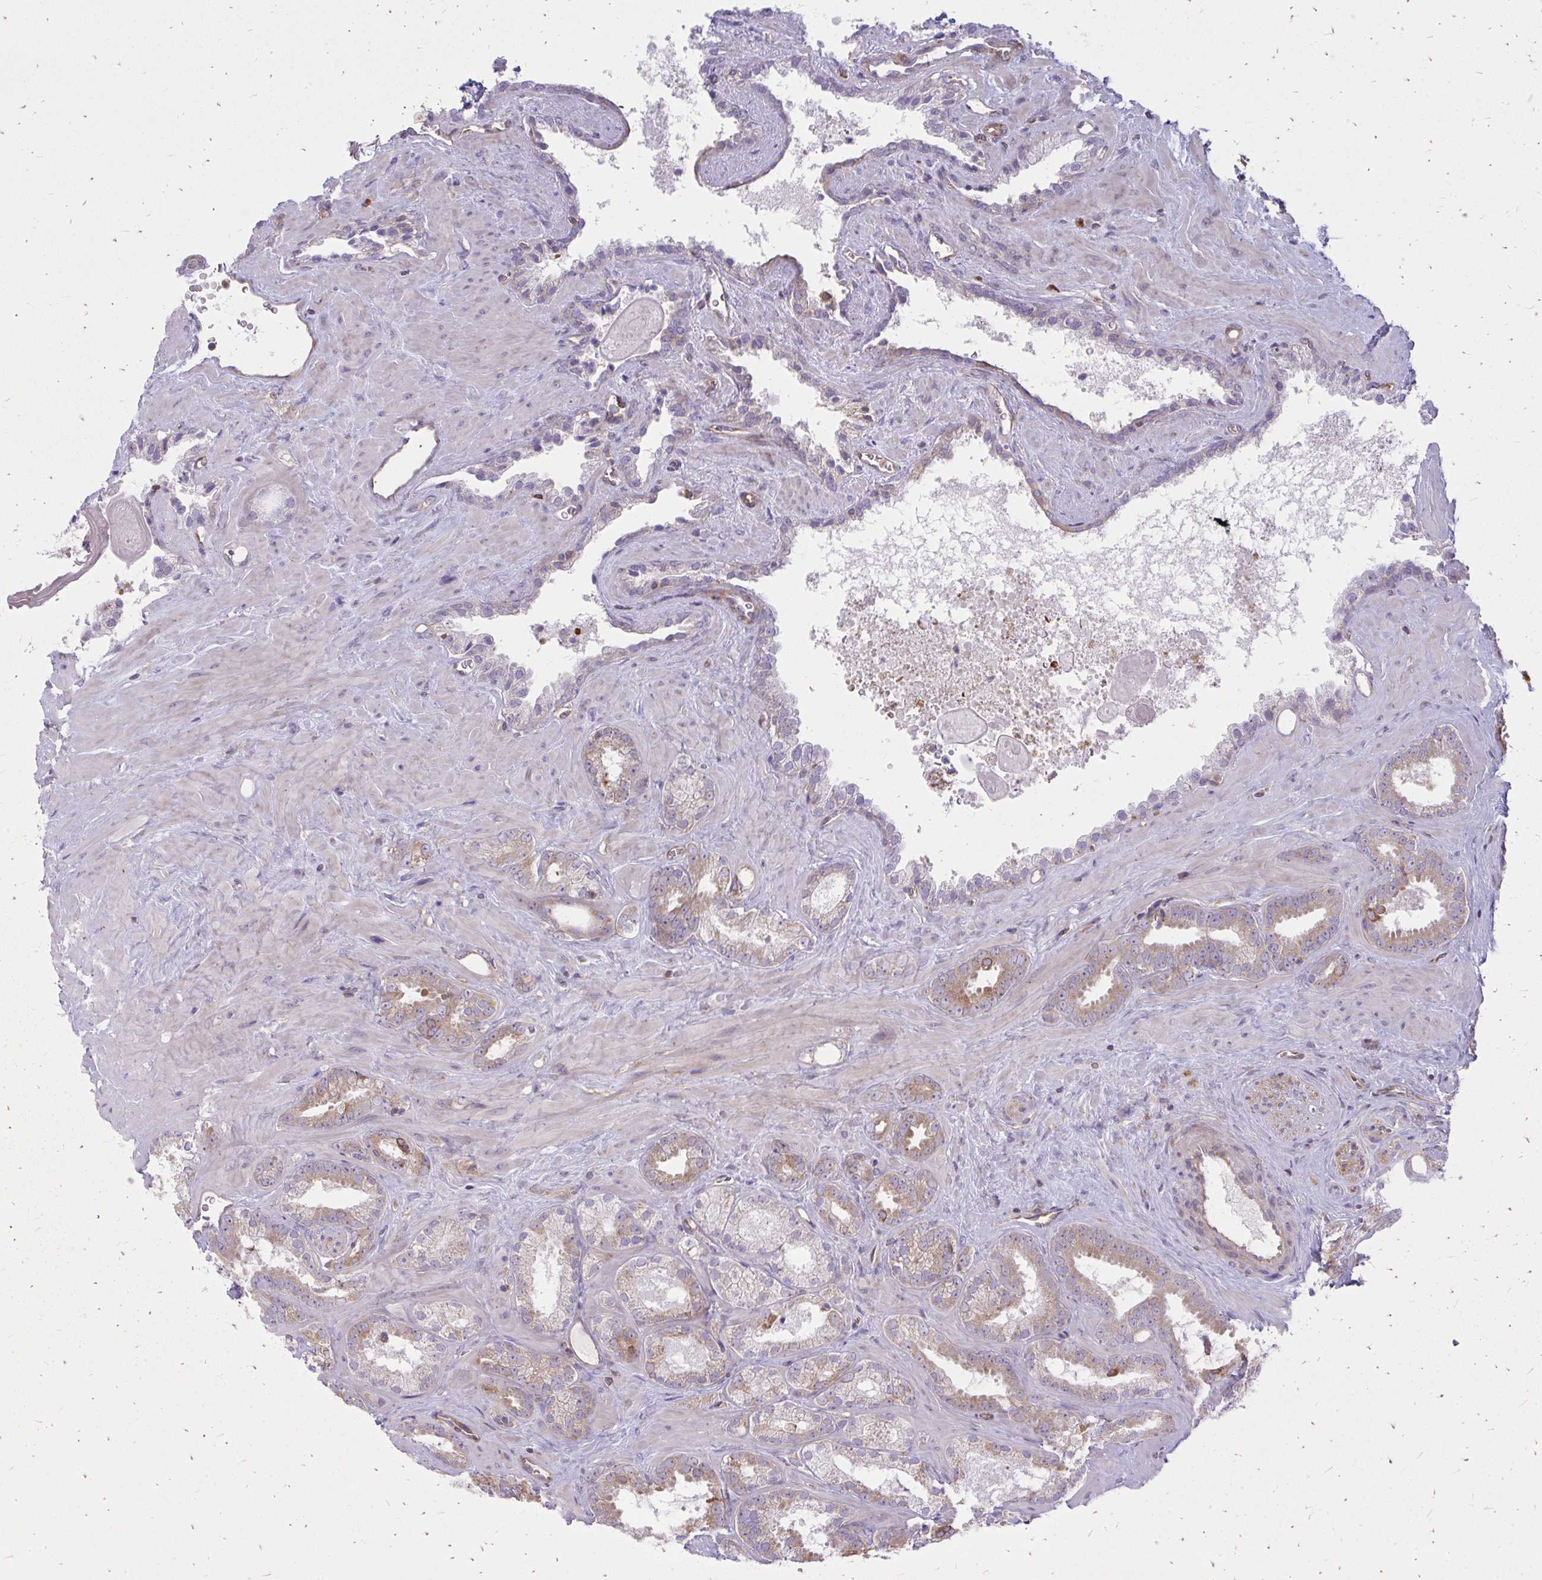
{"staining": {"intensity": "moderate", "quantity": "25%-75%", "location": "cytoplasmic/membranous"}, "tissue": "prostate cancer", "cell_type": "Tumor cells", "image_type": "cancer", "snomed": [{"axis": "morphology", "description": "Adenocarcinoma, Low grade"}, {"axis": "topography", "description": "Prostate"}], "caption": "This micrograph shows immunohistochemistry (IHC) staining of prostate cancer, with medium moderate cytoplasmic/membranous positivity in about 25%-75% of tumor cells.", "gene": "ASAP1", "patient": {"sex": "male", "age": 62}}